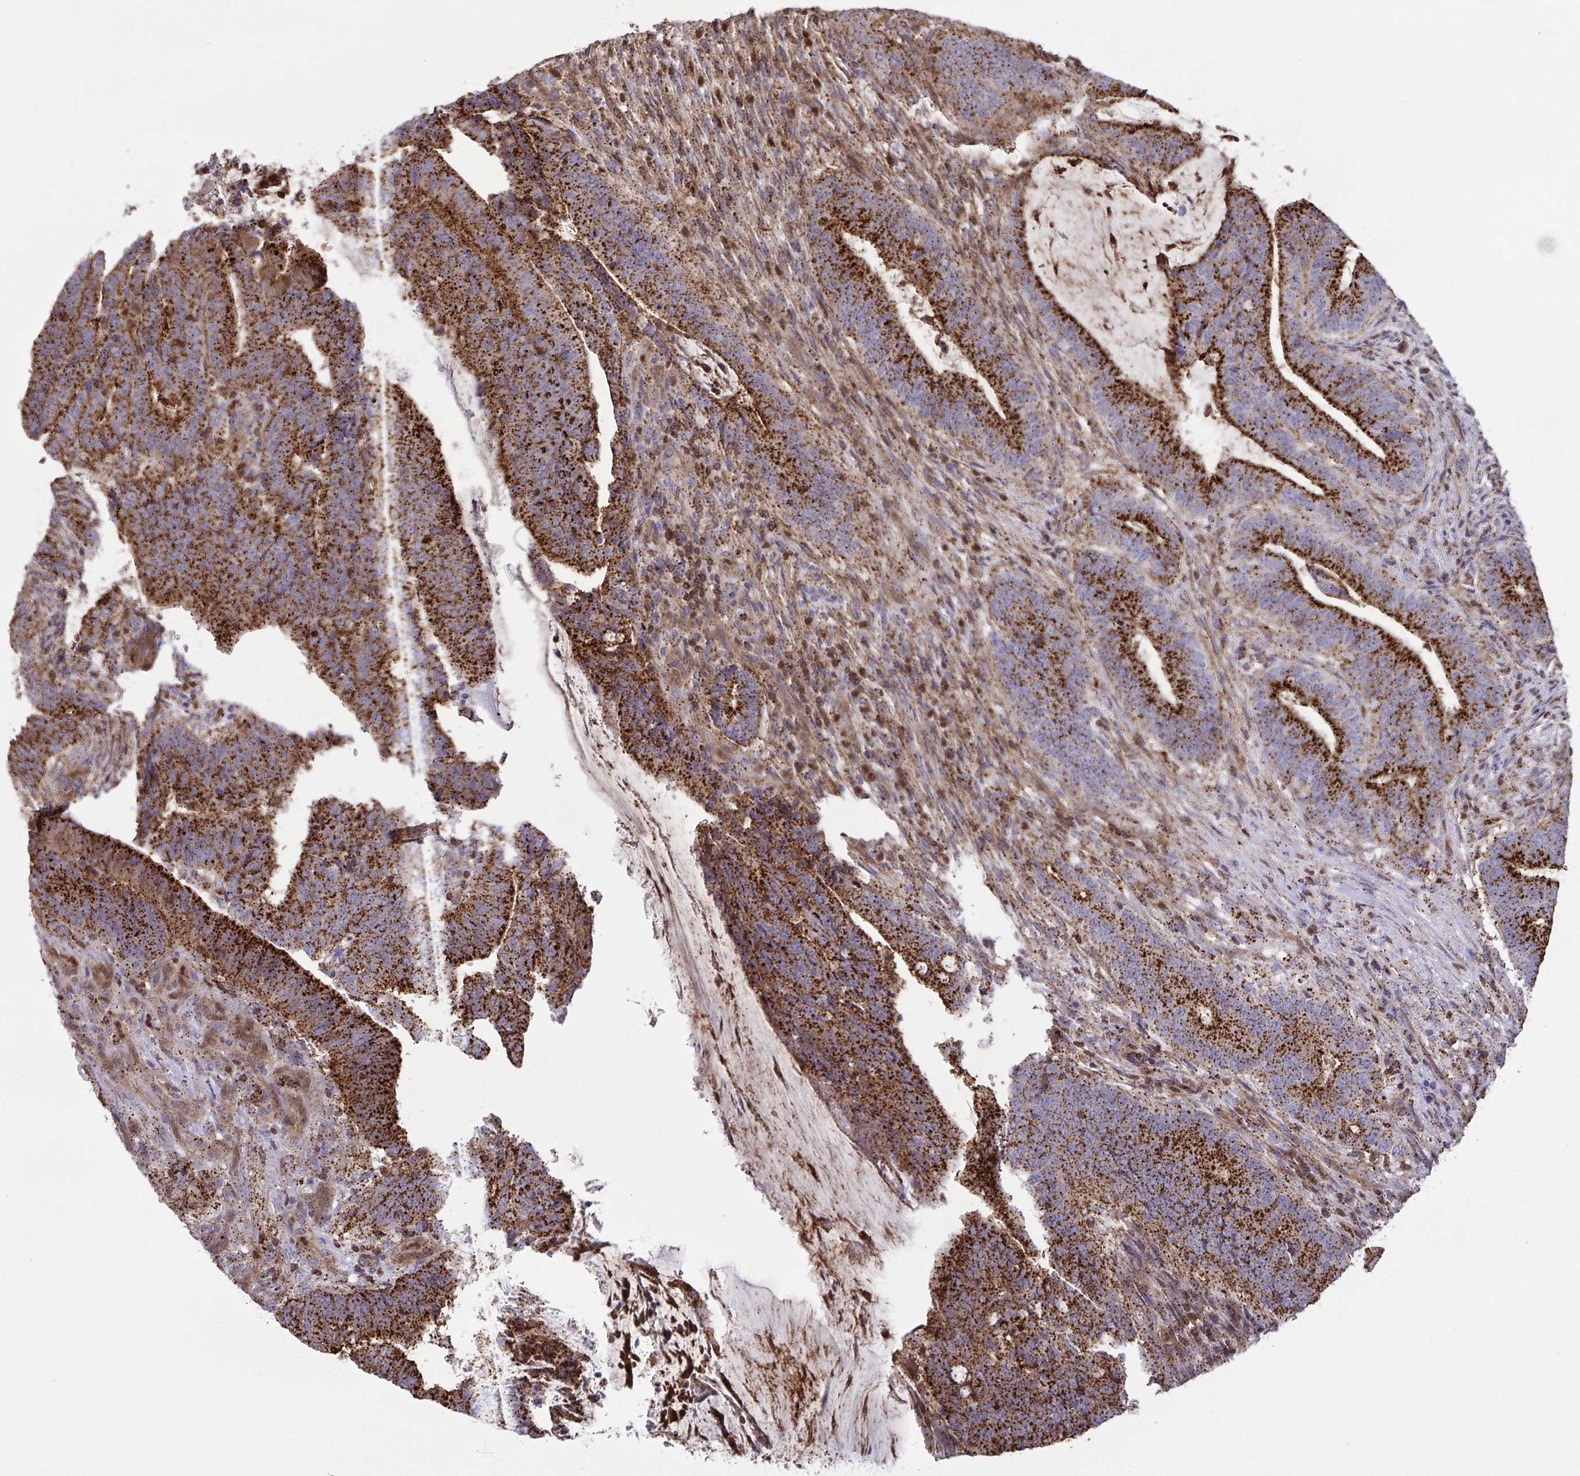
{"staining": {"intensity": "strong", "quantity": ">75%", "location": "cytoplasmic/membranous"}, "tissue": "colorectal cancer", "cell_type": "Tumor cells", "image_type": "cancer", "snomed": [{"axis": "morphology", "description": "Adenocarcinoma, NOS"}, {"axis": "topography", "description": "Colon"}], "caption": "An image of adenocarcinoma (colorectal) stained for a protein displays strong cytoplasmic/membranous brown staining in tumor cells.", "gene": "CHMP1B", "patient": {"sex": "female", "age": 43}}